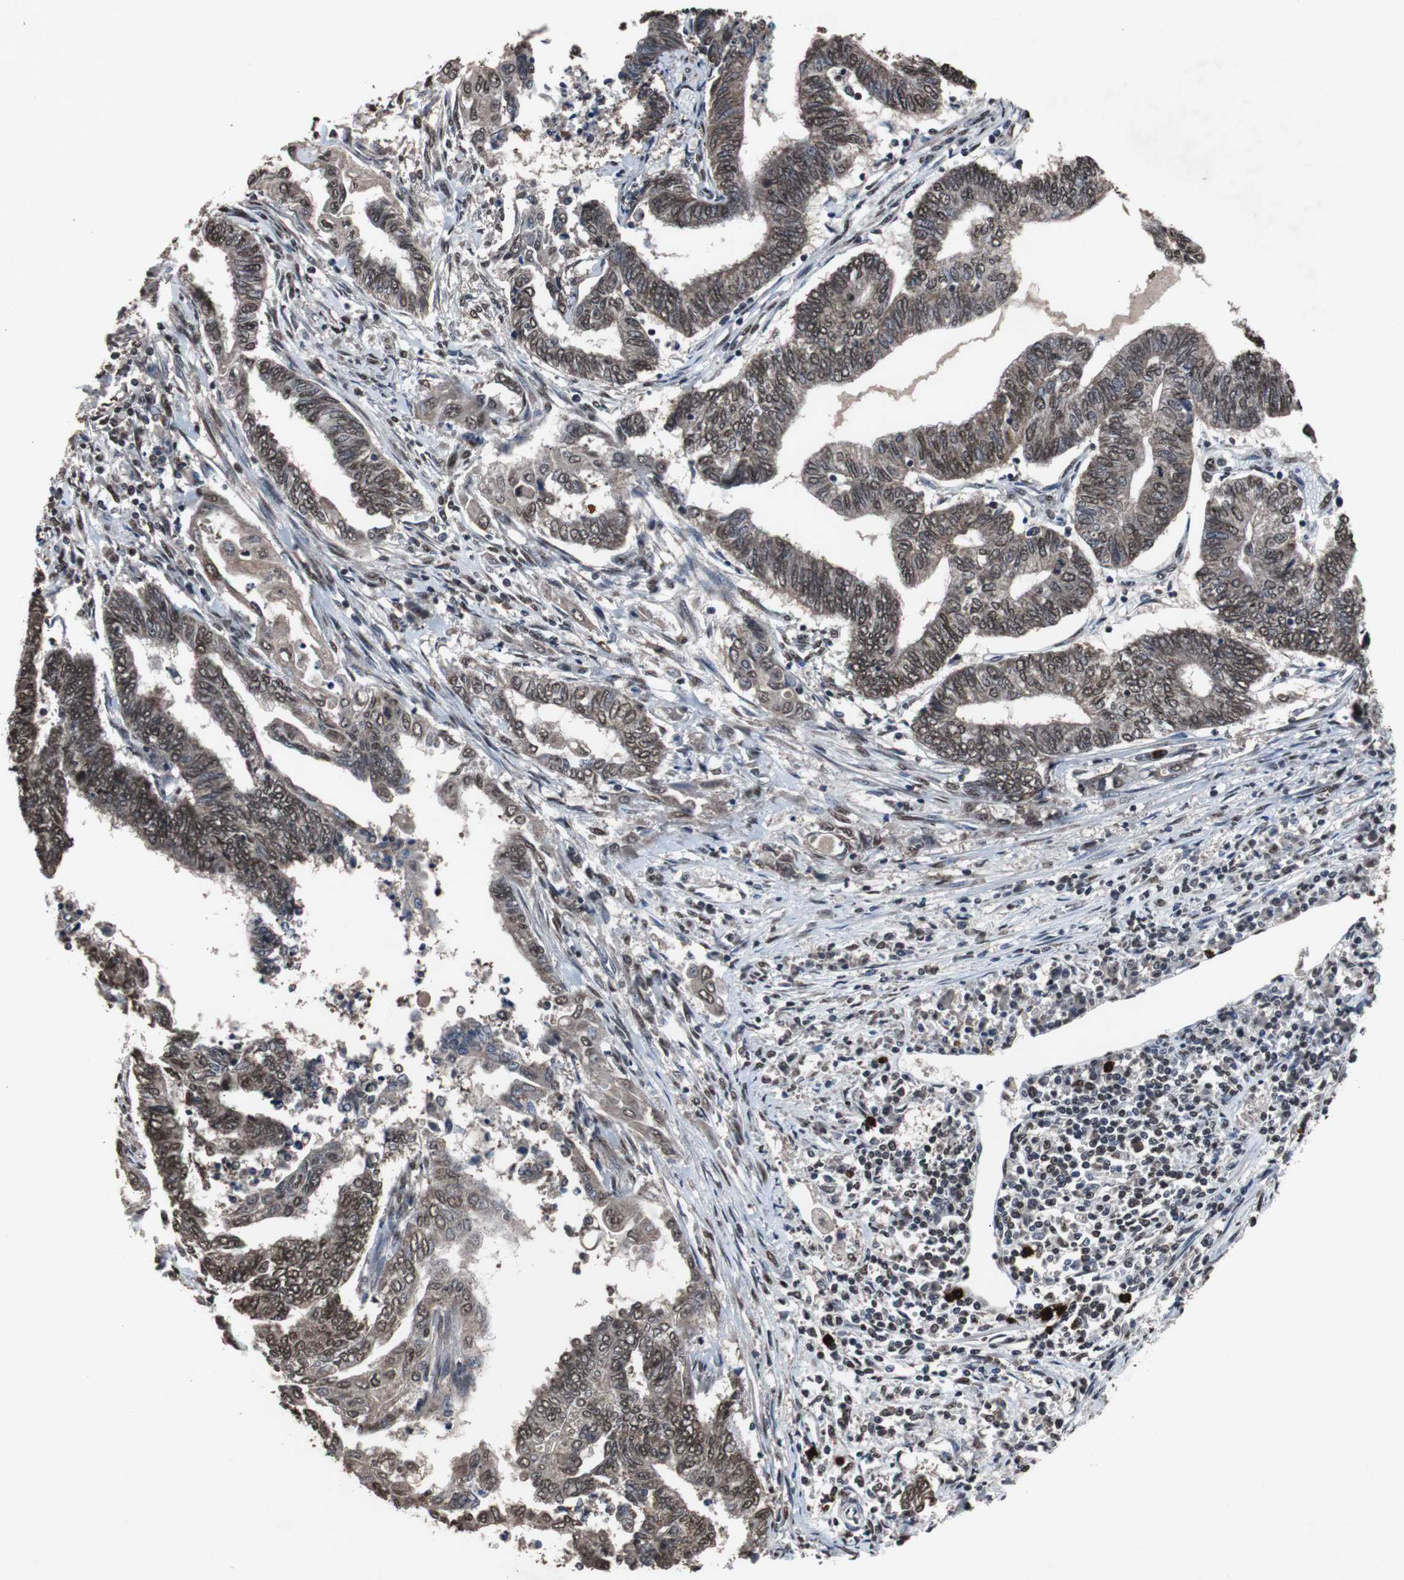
{"staining": {"intensity": "moderate", "quantity": ">75%", "location": "cytoplasmic/membranous,nuclear"}, "tissue": "endometrial cancer", "cell_type": "Tumor cells", "image_type": "cancer", "snomed": [{"axis": "morphology", "description": "Adenocarcinoma, NOS"}, {"axis": "topography", "description": "Uterus"}, {"axis": "topography", "description": "Endometrium"}], "caption": "A histopathology image showing moderate cytoplasmic/membranous and nuclear expression in approximately >75% of tumor cells in endometrial cancer, as visualized by brown immunohistochemical staining.", "gene": "MED27", "patient": {"sex": "female", "age": 70}}